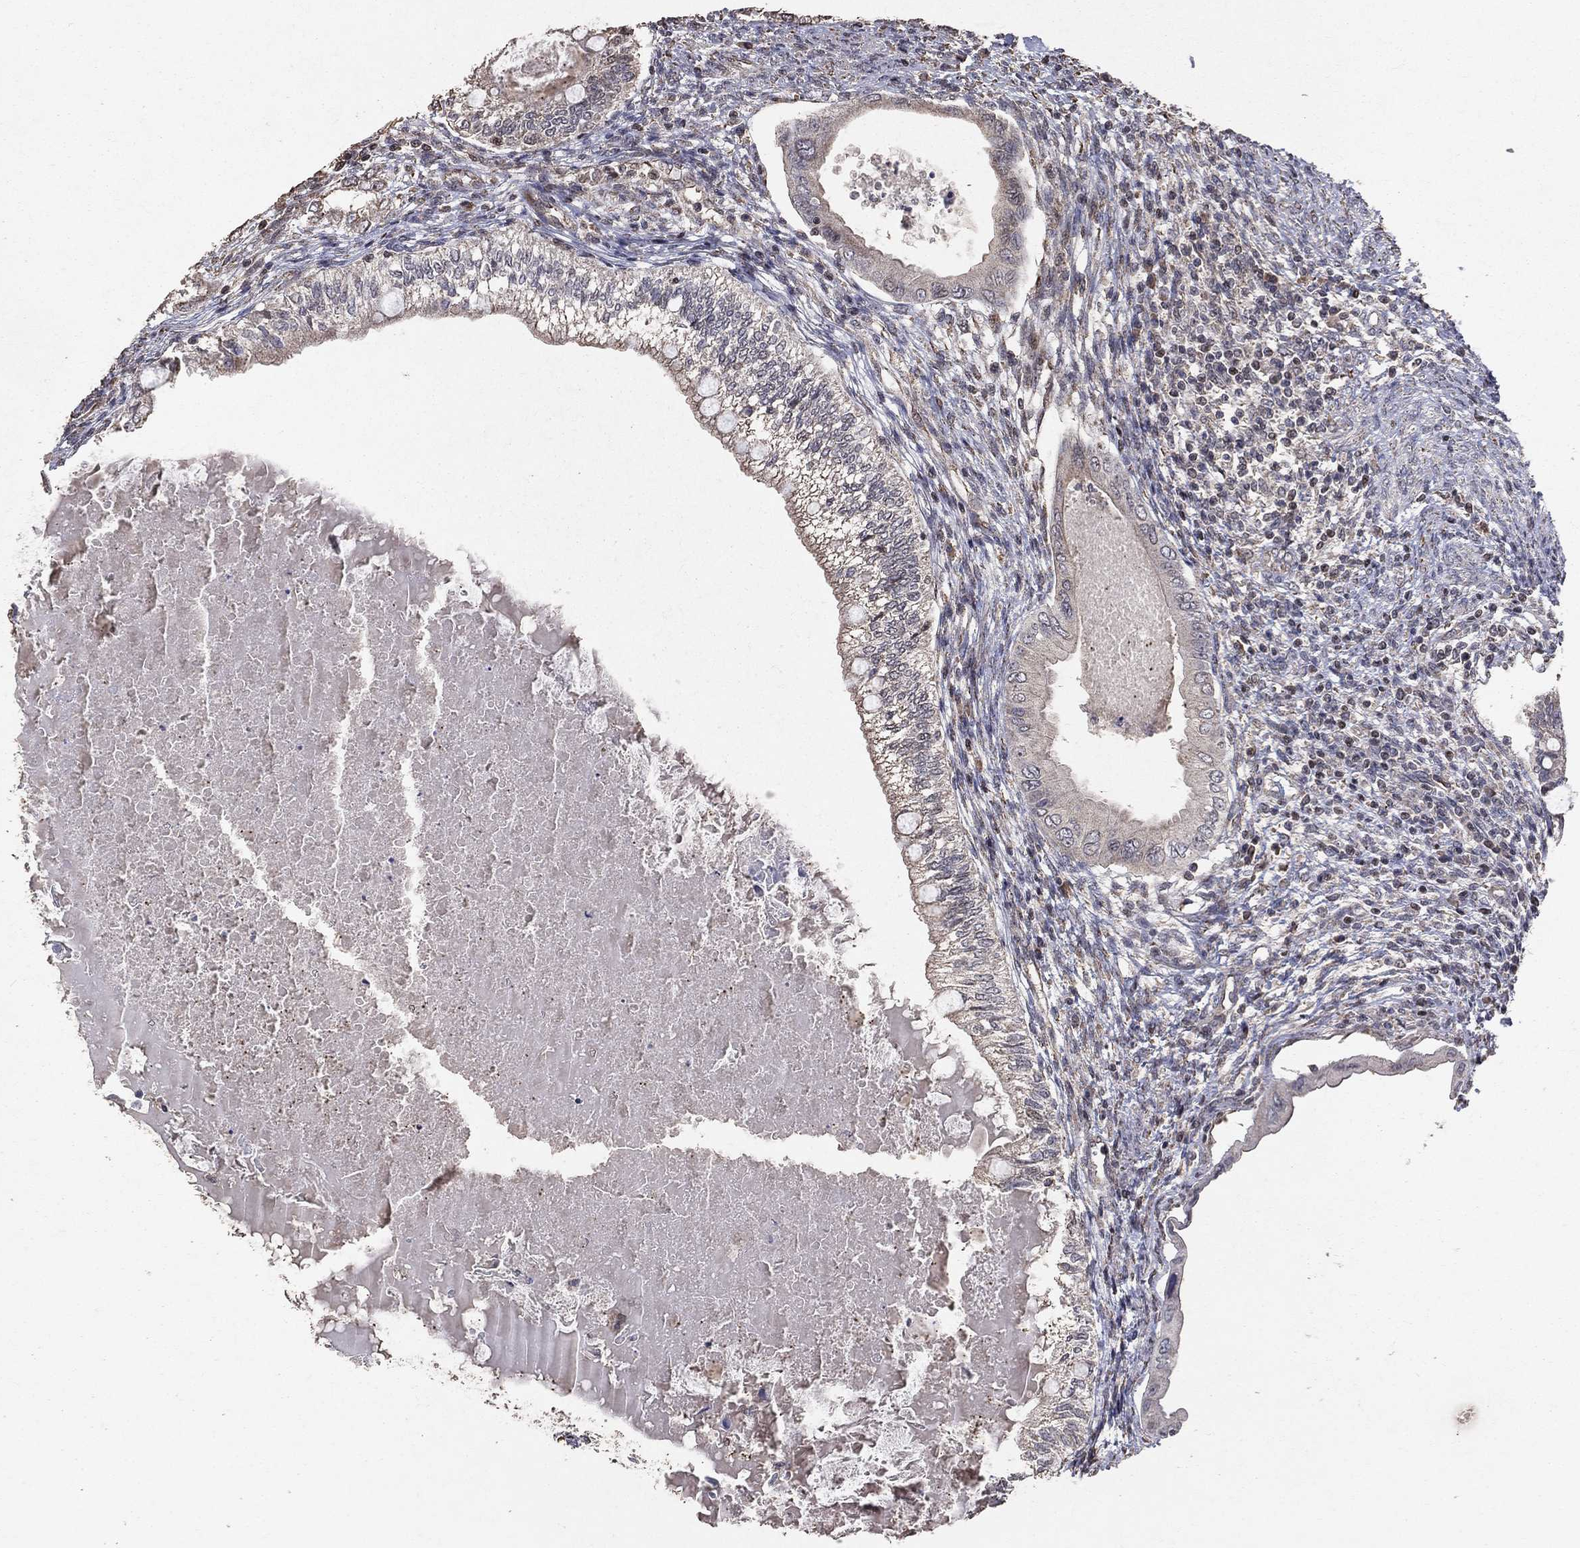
{"staining": {"intensity": "weak", "quantity": "<25%", "location": "cytoplasmic/membranous"}, "tissue": "testis cancer", "cell_type": "Tumor cells", "image_type": "cancer", "snomed": [{"axis": "morphology", "description": "Seminoma, NOS"}, {"axis": "morphology", "description": "Carcinoma, Embryonal, NOS"}, {"axis": "topography", "description": "Testis"}], "caption": "IHC histopathology image of testis embryonal carcinoma stained for a protein (brown), which exhibits no expression in tumor cells. Nuclei are stained in blue.", "gene": "LY6K", "patient": {"sex": "male", "age": 41}}